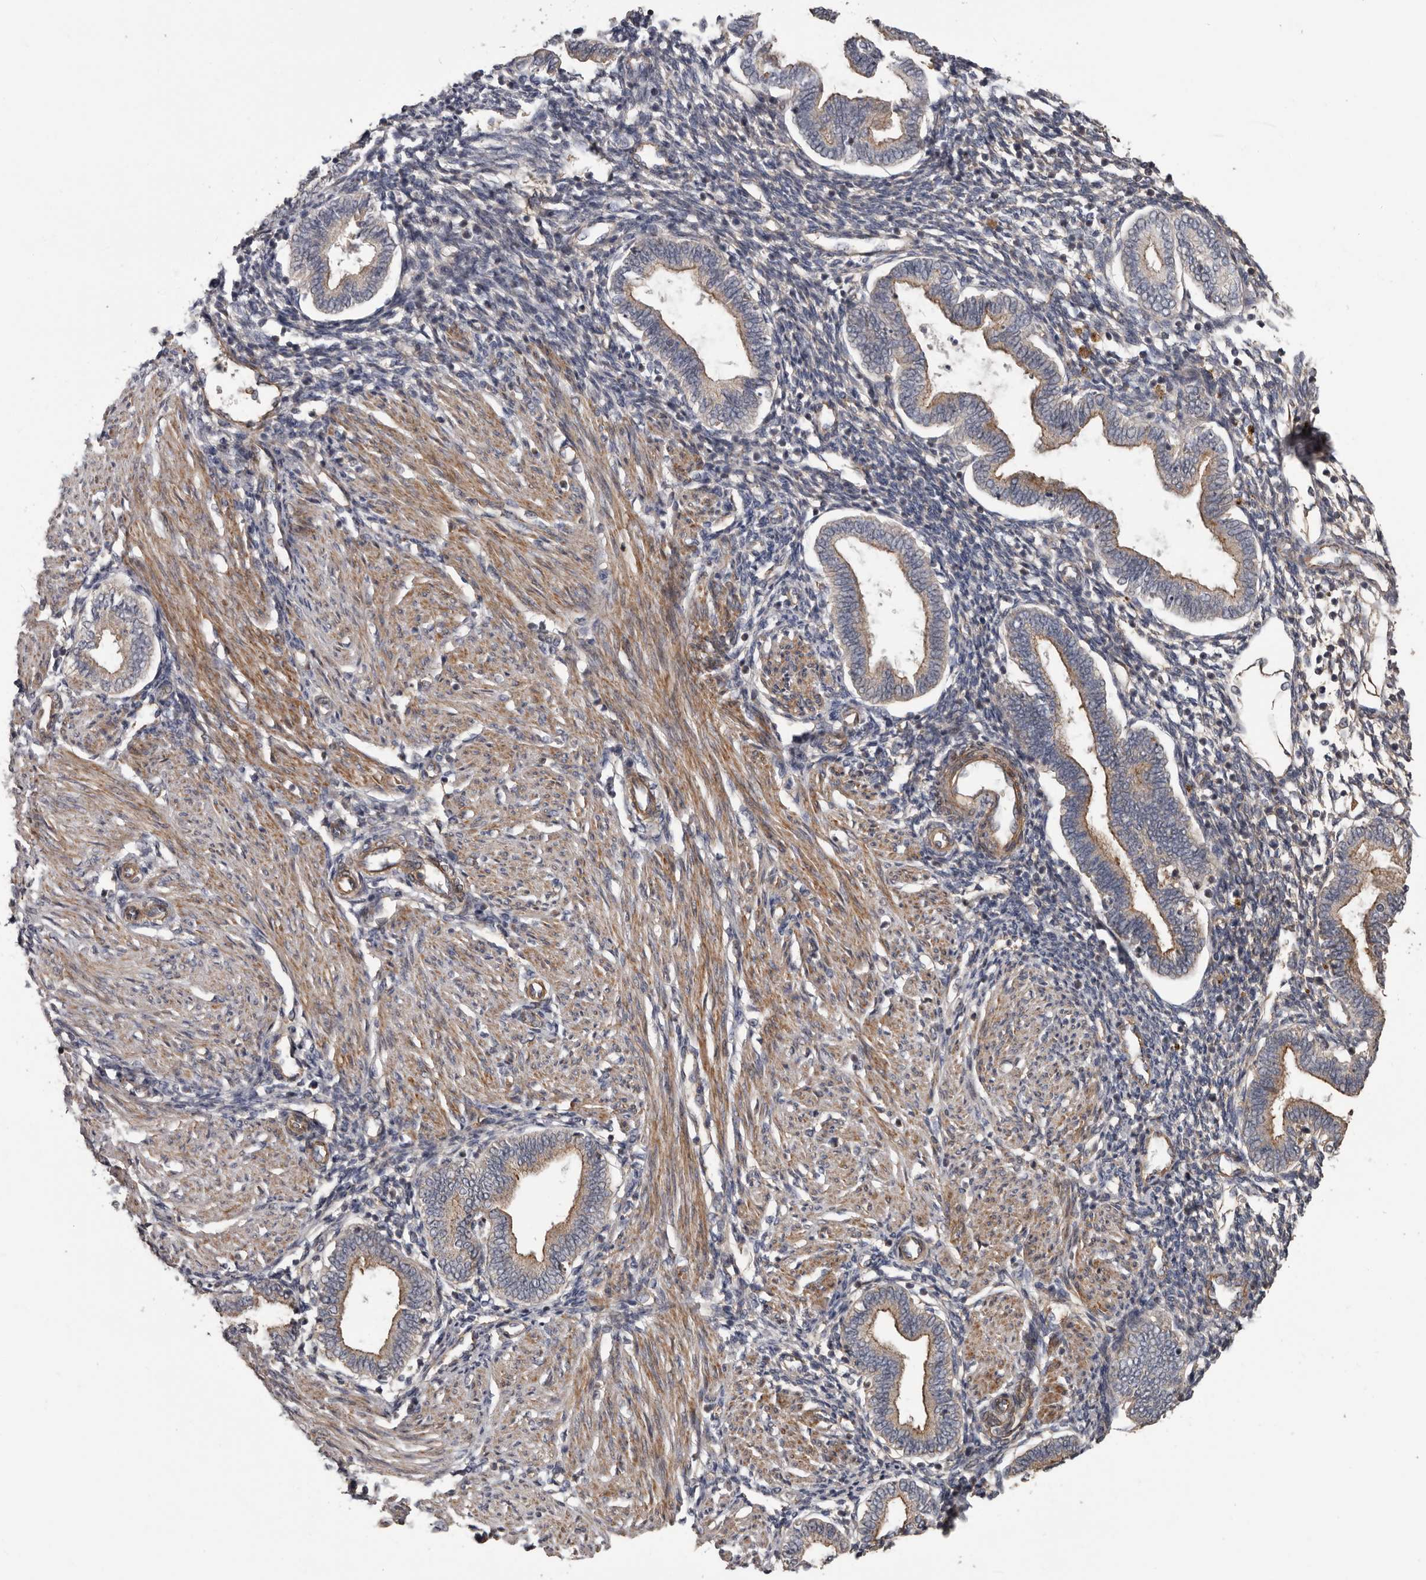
{"staining": {"intensity": "weak", "quantity": "25%-75%", "location": "cytoplasmic/membranous"}, "tissue": "endometrium", "cell_type": "Cells in endometrial stroma", "image_type": "normal", "snomed": [{"axis": "morphology", "description": "Normal tissue, NOS"}, {"axis": "topography", "description": "Endometrium"}], "caption": "Endometrium was stained to show a protein in brown. There is low levels of weak cytoplasmic/membranous expression in about 25%-75% of cells in endometrial stroma. (IHC, brightfield microscopy, high magnification).", "gene": "ARHGEF5", "patient": {"sex": "female", "age": 53}}